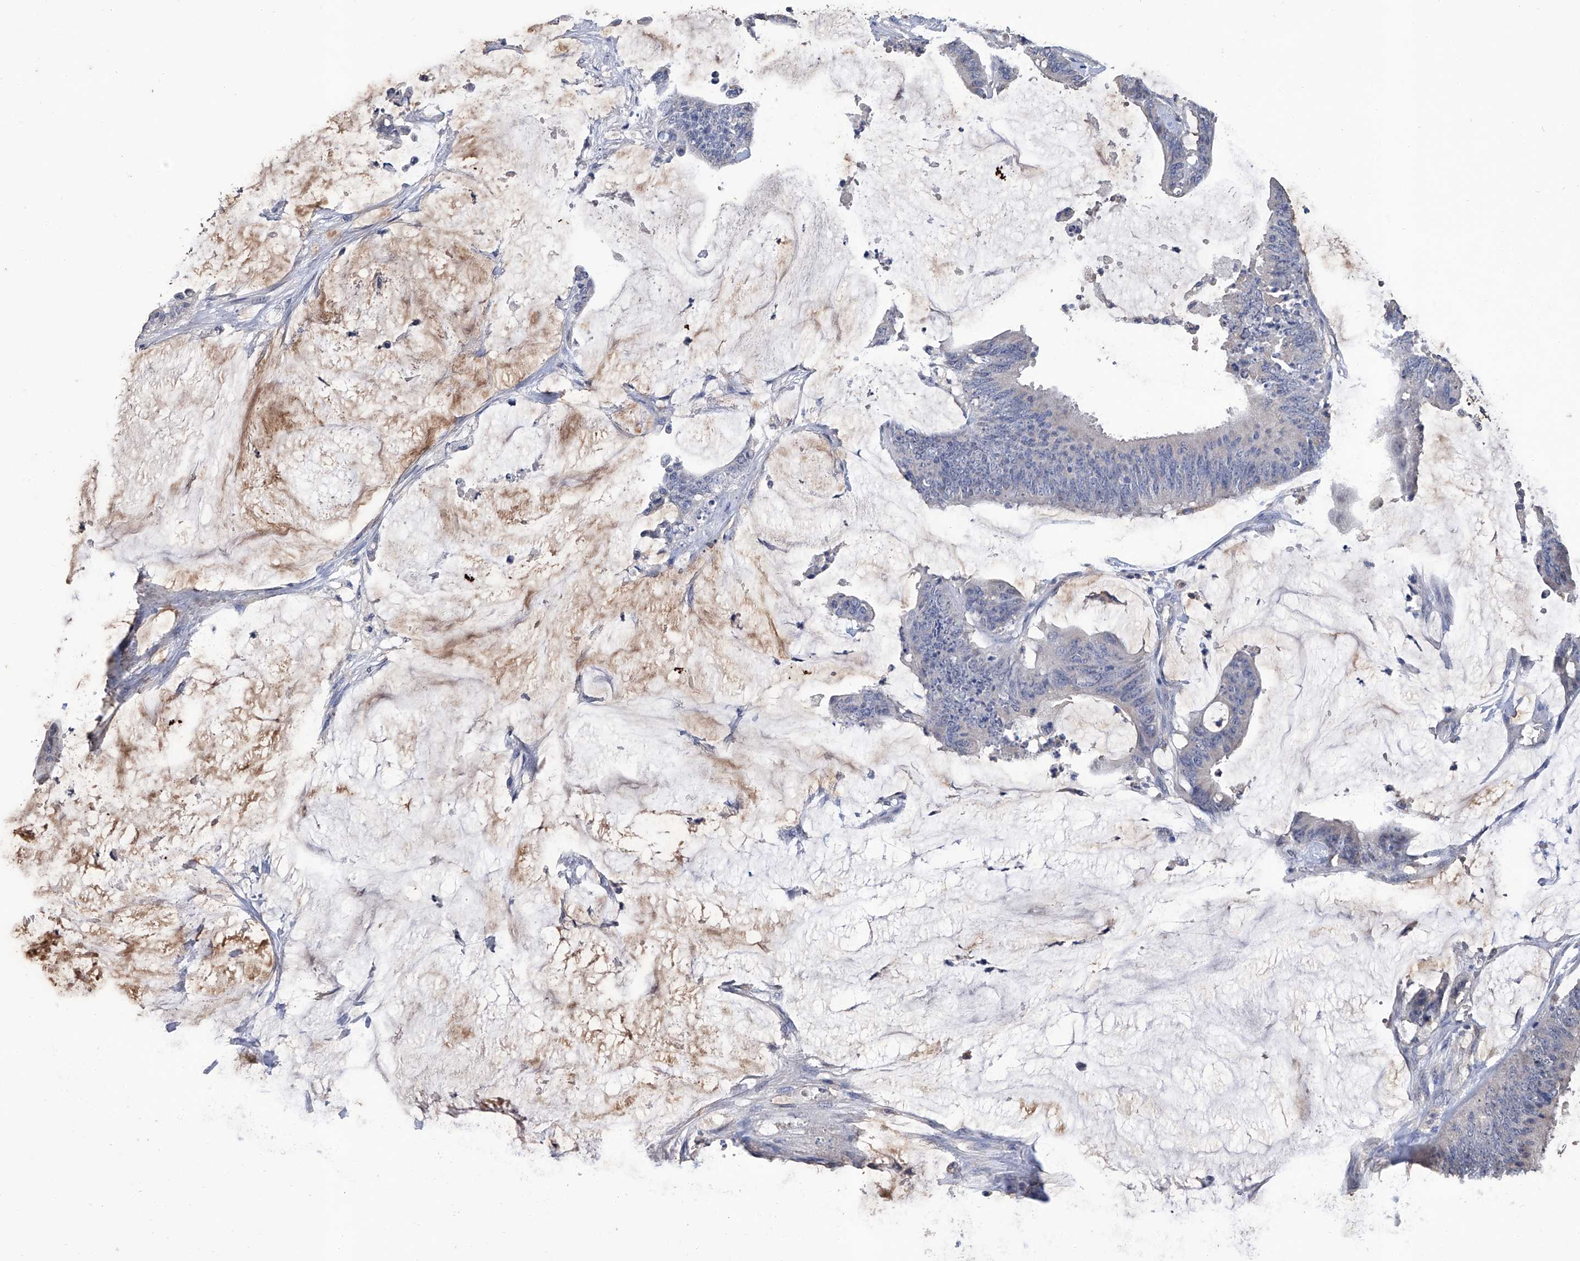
{"staining": {"intensity": "negative", "quantity": "none", "location": "none"}, "tissue": "colorectal cancer", "cell_type": "Tumor cells", "image_type": "cancer", "snomed": [{"axis": "morphology", "description": "Adenocarcinoma, NOS"}, {"axis": "topography", "description": "Rectum"}], "caption": "A micrograph of colorectal adenocarcinoma stained for a protein displays no brown staining in tumor cells.", "gene": "GPT", "patient": {"sex": "female", "age": 66}}